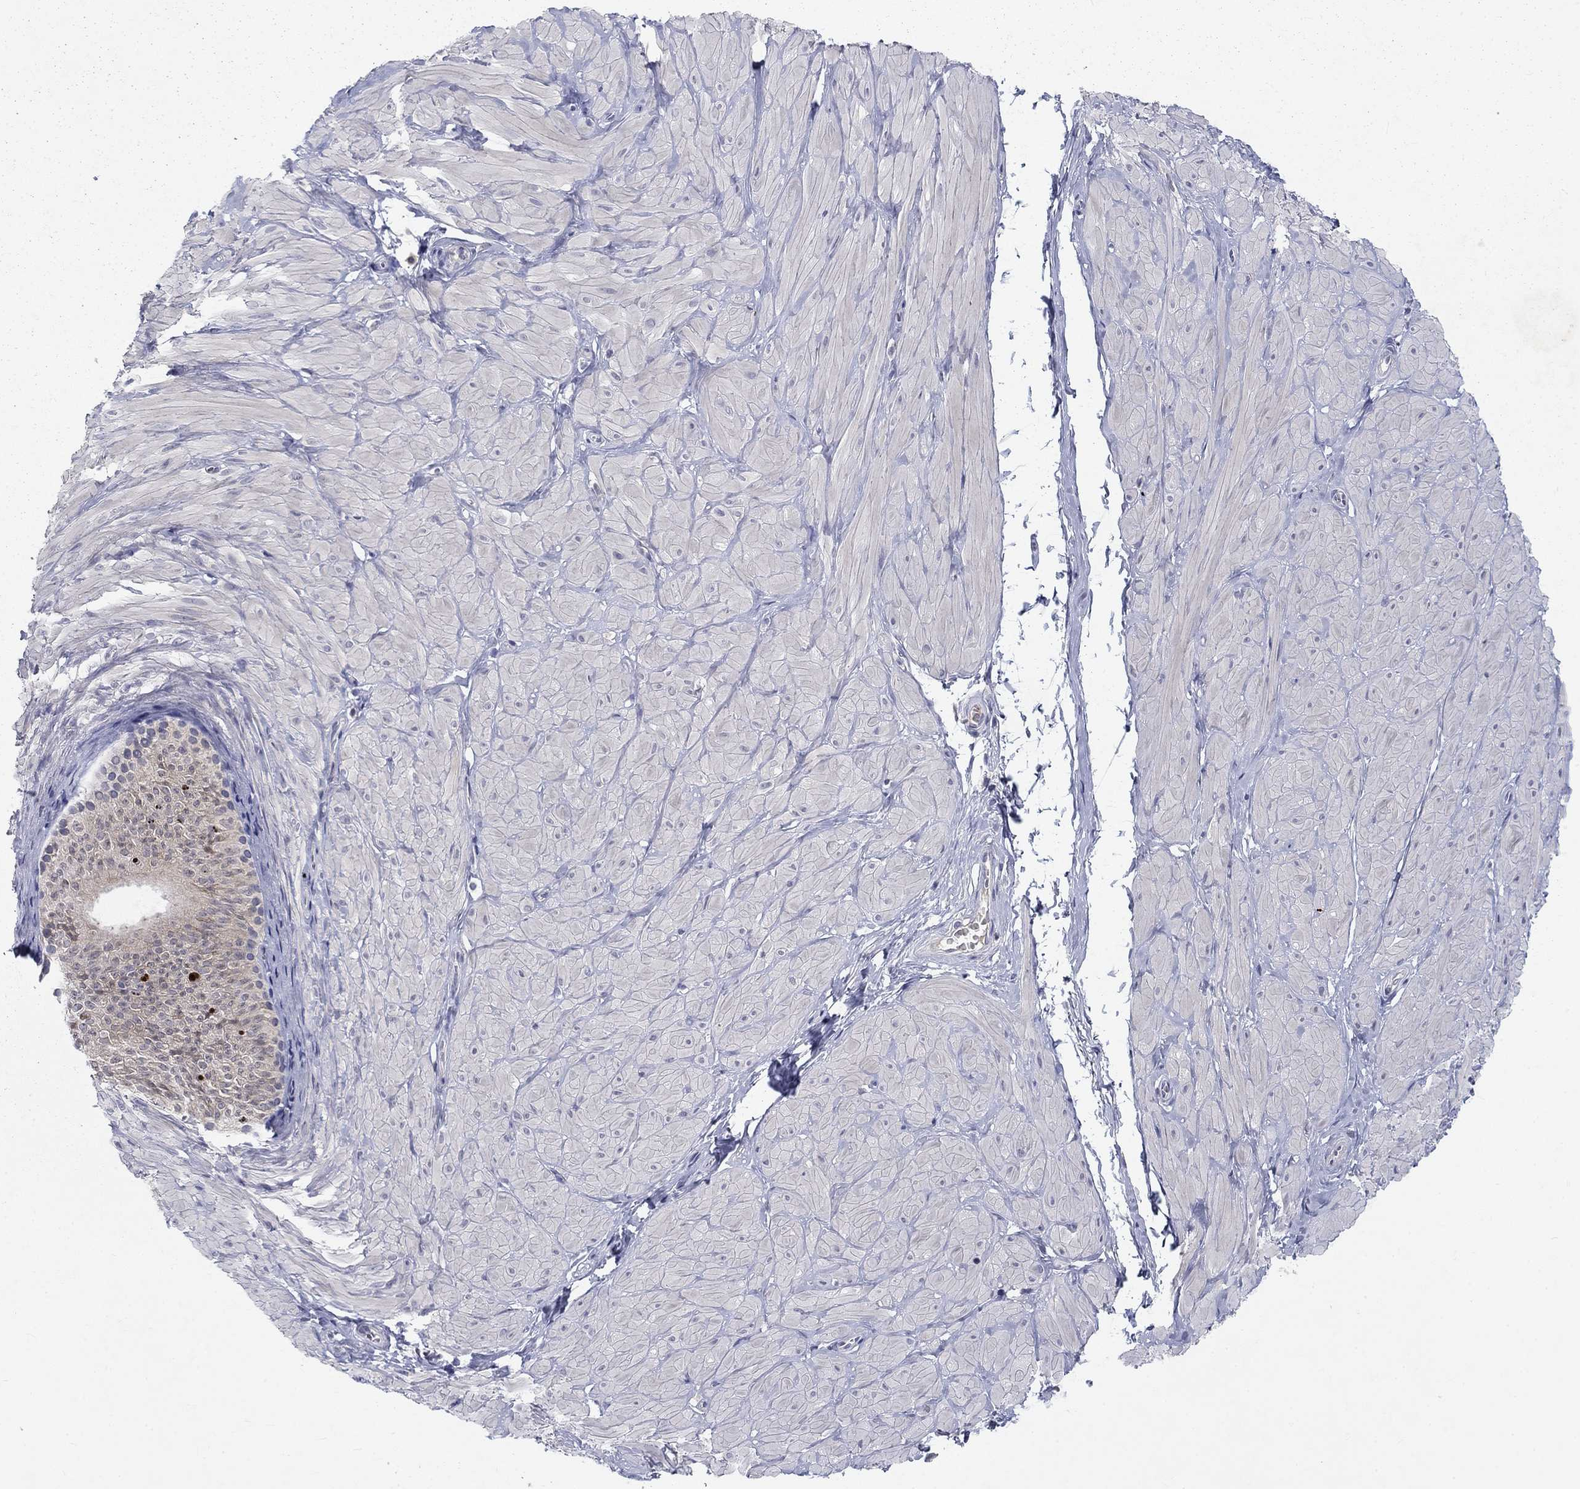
{"staining": {"intensity": "negative", "quantity": "none", "location": "none"}, "tissue": "adipose tissue", "cell_type": "Adipocytes", "image_type": "normal", "snomed": [{"axis": "morphology", "description": "Normal tissue, NOS"}, {"axis": "topography", "description": "Smooth muscle"}, {"axis": "topography", "description": "Peripheral nerve tissue"}], "caption": "High power microscopy micrograph of an immunohistochemistry (IHC) image of unremarkable adipose tissue, revealing no significant expression in adipocytes. (Brightfield microscopy of DAB IHC at high magnification).", "gene": "CACNA1A", "patient": {"sex": "male", "age": 22}}